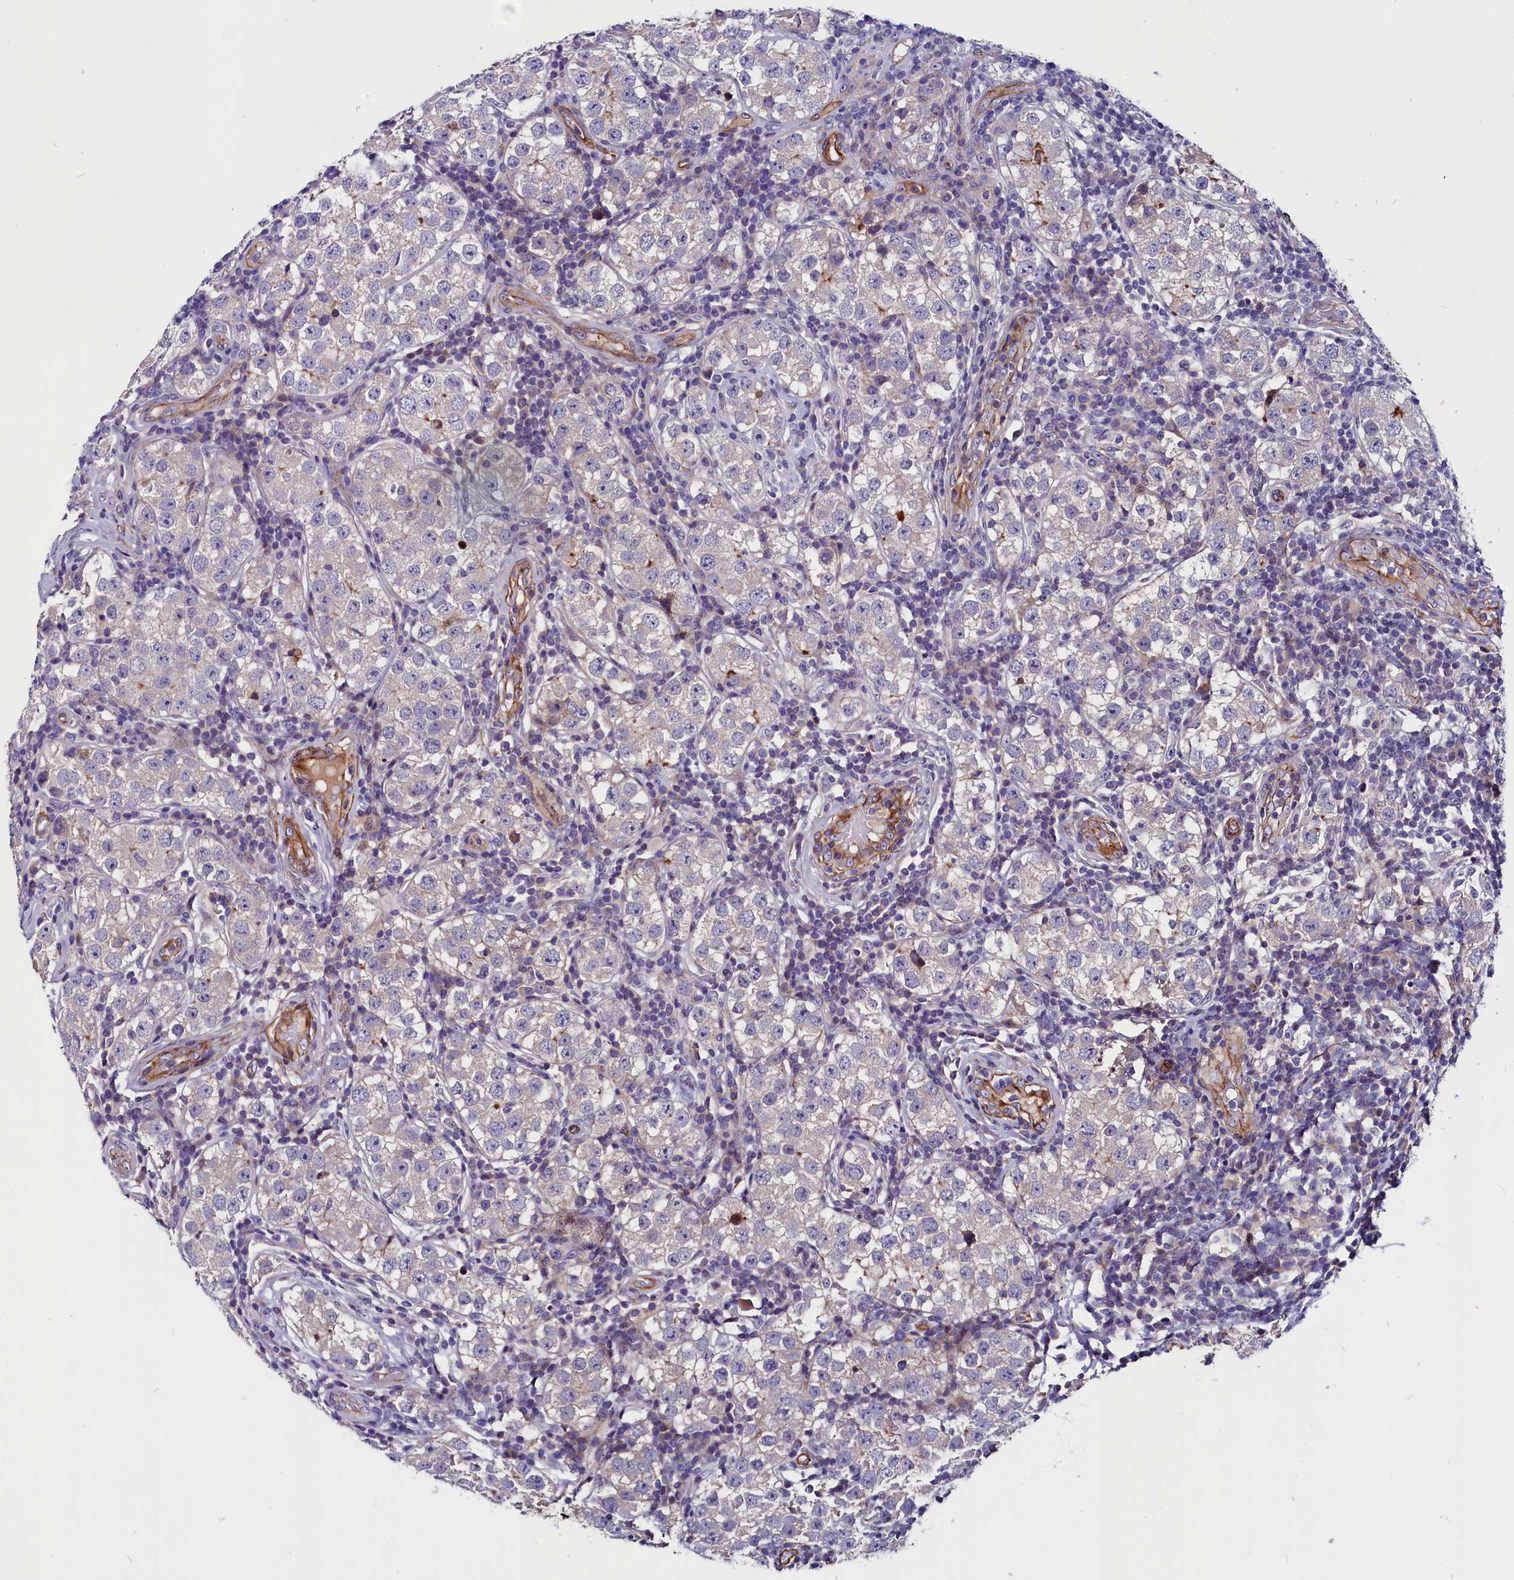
{"staining": {"intensity": "negative", "quantity": "none", "location": "none"}, "tissue": "testis cancer", "cell_type": "Tumor cells", "image_type": "cancer", "snomed": [{"axis": "morphology", "description": "Seminoma, NOS"}, {"axis": "topography", "description": "Testis"}], "caption": "An IHC histopathology image of seminoma (testis) is shown. There is no staining in tumor cells of seminoma (testis).", "gene": "ZNF749", "patient": {"sex": "male", "age": 34}}